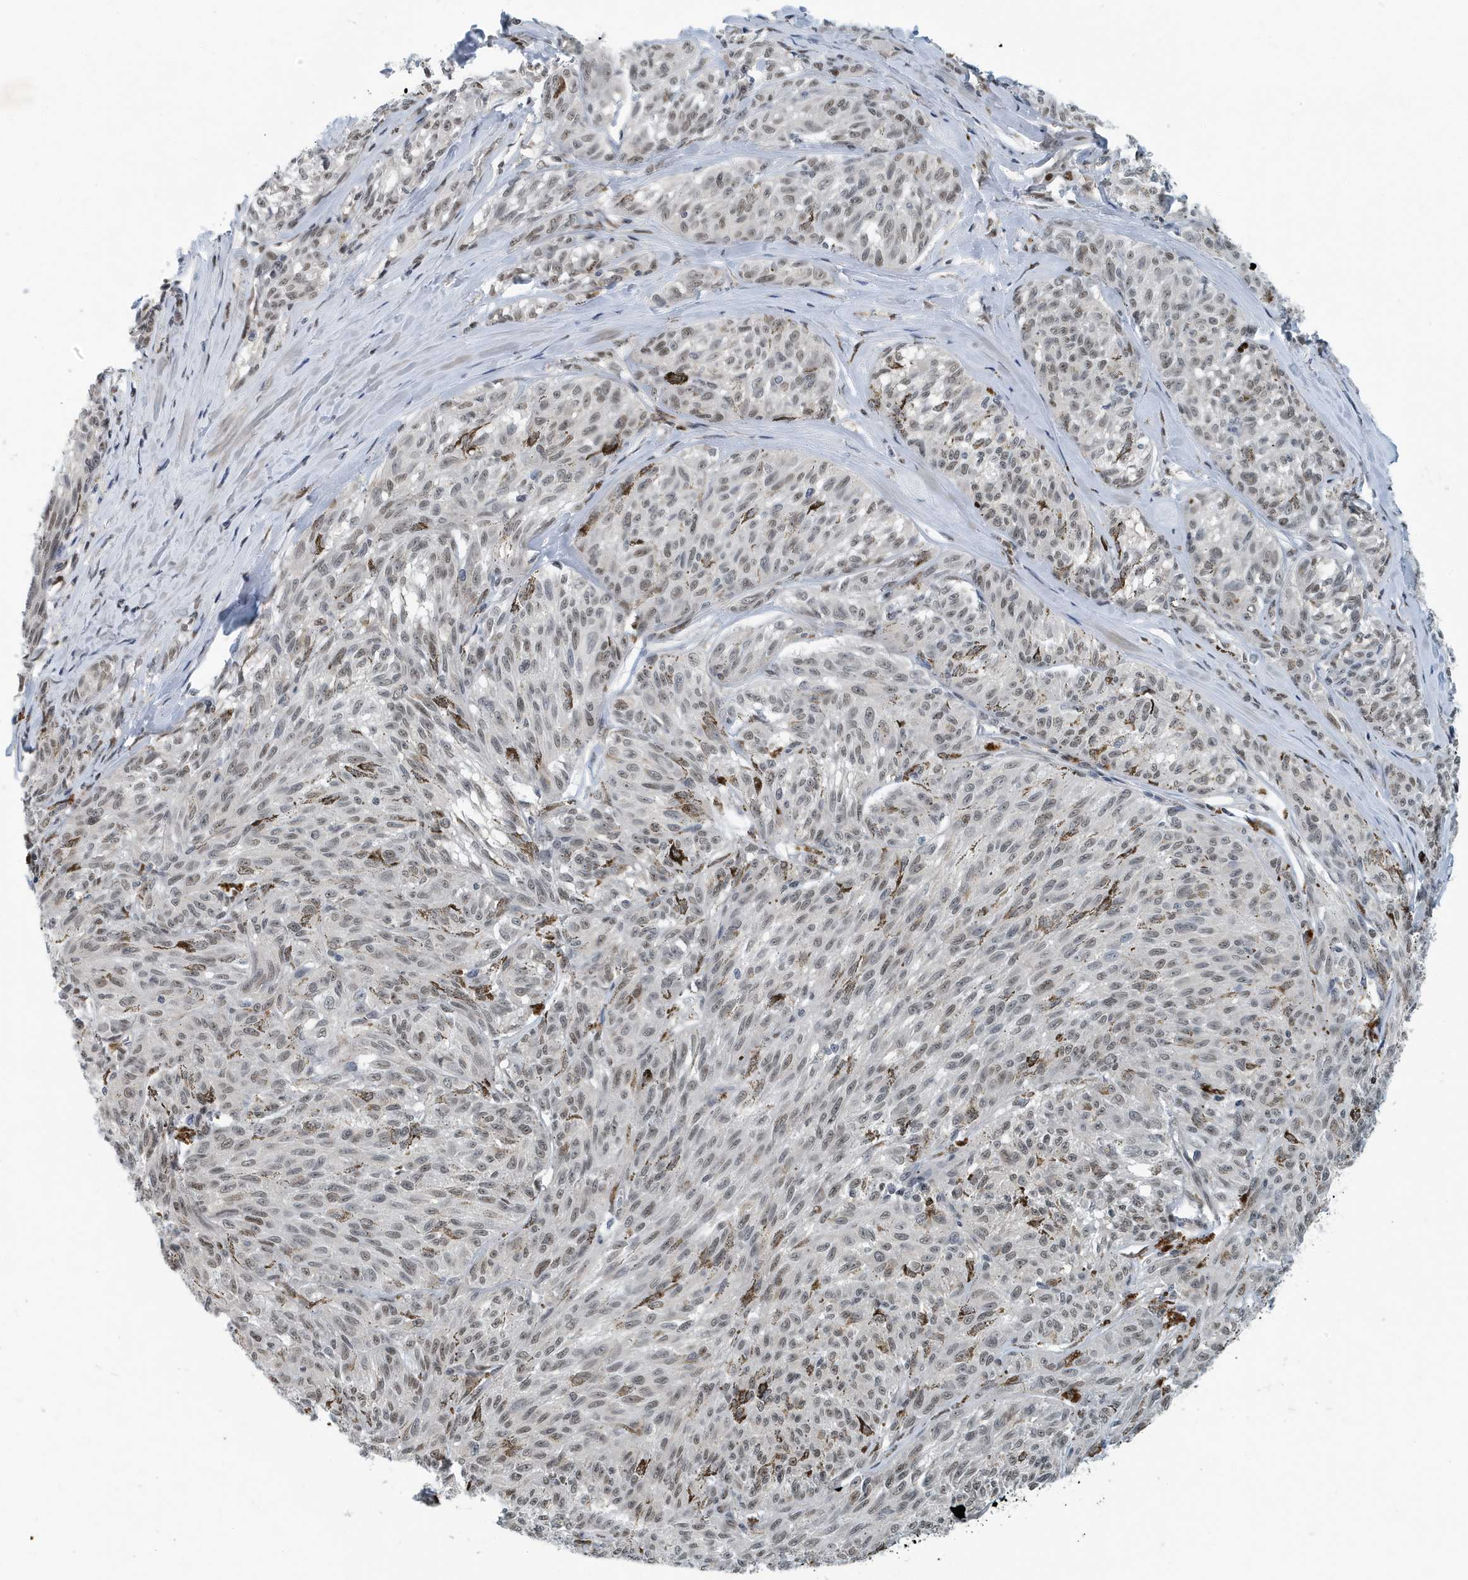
{"staining": {"intensity": "weak", "quantity": ">75%", "location": "nuclear"}, "tissue": "melanoma", "cell_type": "Tumor cells", "image_type": "cancer", "snomed": [{"axis": "morphology", "description": "Malignant melanoma, NOS"}, {"axis": "topography", "description": "Skin"}], "caption": "Weak nuclear positivity for a protein is seen in approximately >75% of tumor cells of malignant melanoma using IHC.", "gene": "KIF15", "patient": {"sex": "female", "age": 72}}